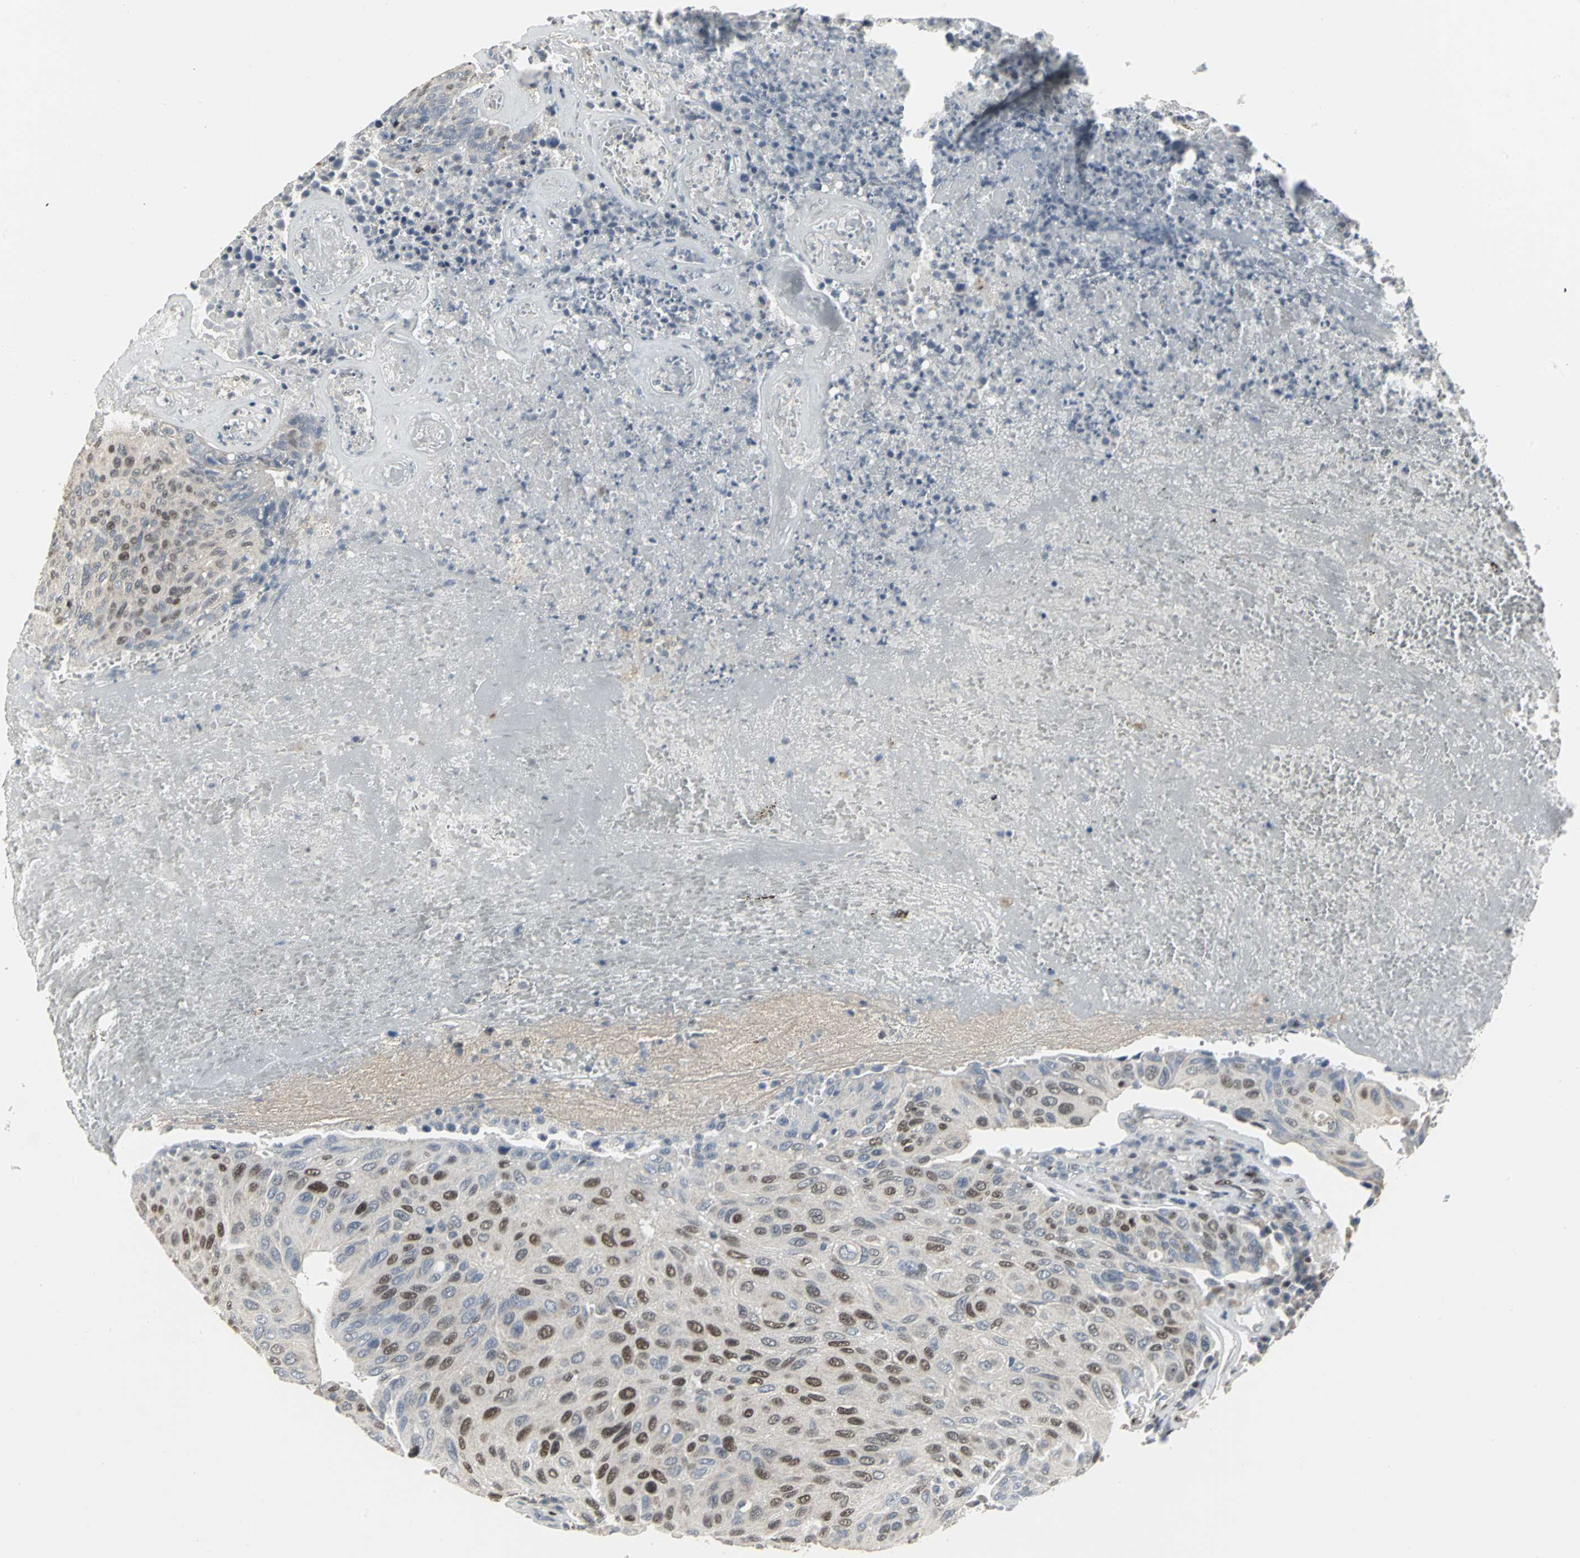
{"staining": {"intensity": "moderate", "quantity": "25%-75%", "location": "nuclear"}, "tissue": "urothelial cancer", "cell_type": "Tumor cells", "image_type": "cancer", "snomed": [{"axis": "morphology", "description": "Urothelial carcinoma, High grade"}, {"axis": "topography", "description": "Urinary bladder"}], "caption": "About 25%-75% of tumor cells in human urothelial cancer display moderate nuclear protein staining as visualized by brown immunohistochemical staining.", "gene": "SRF", "patient": {"sex": "male", "age": 66}}